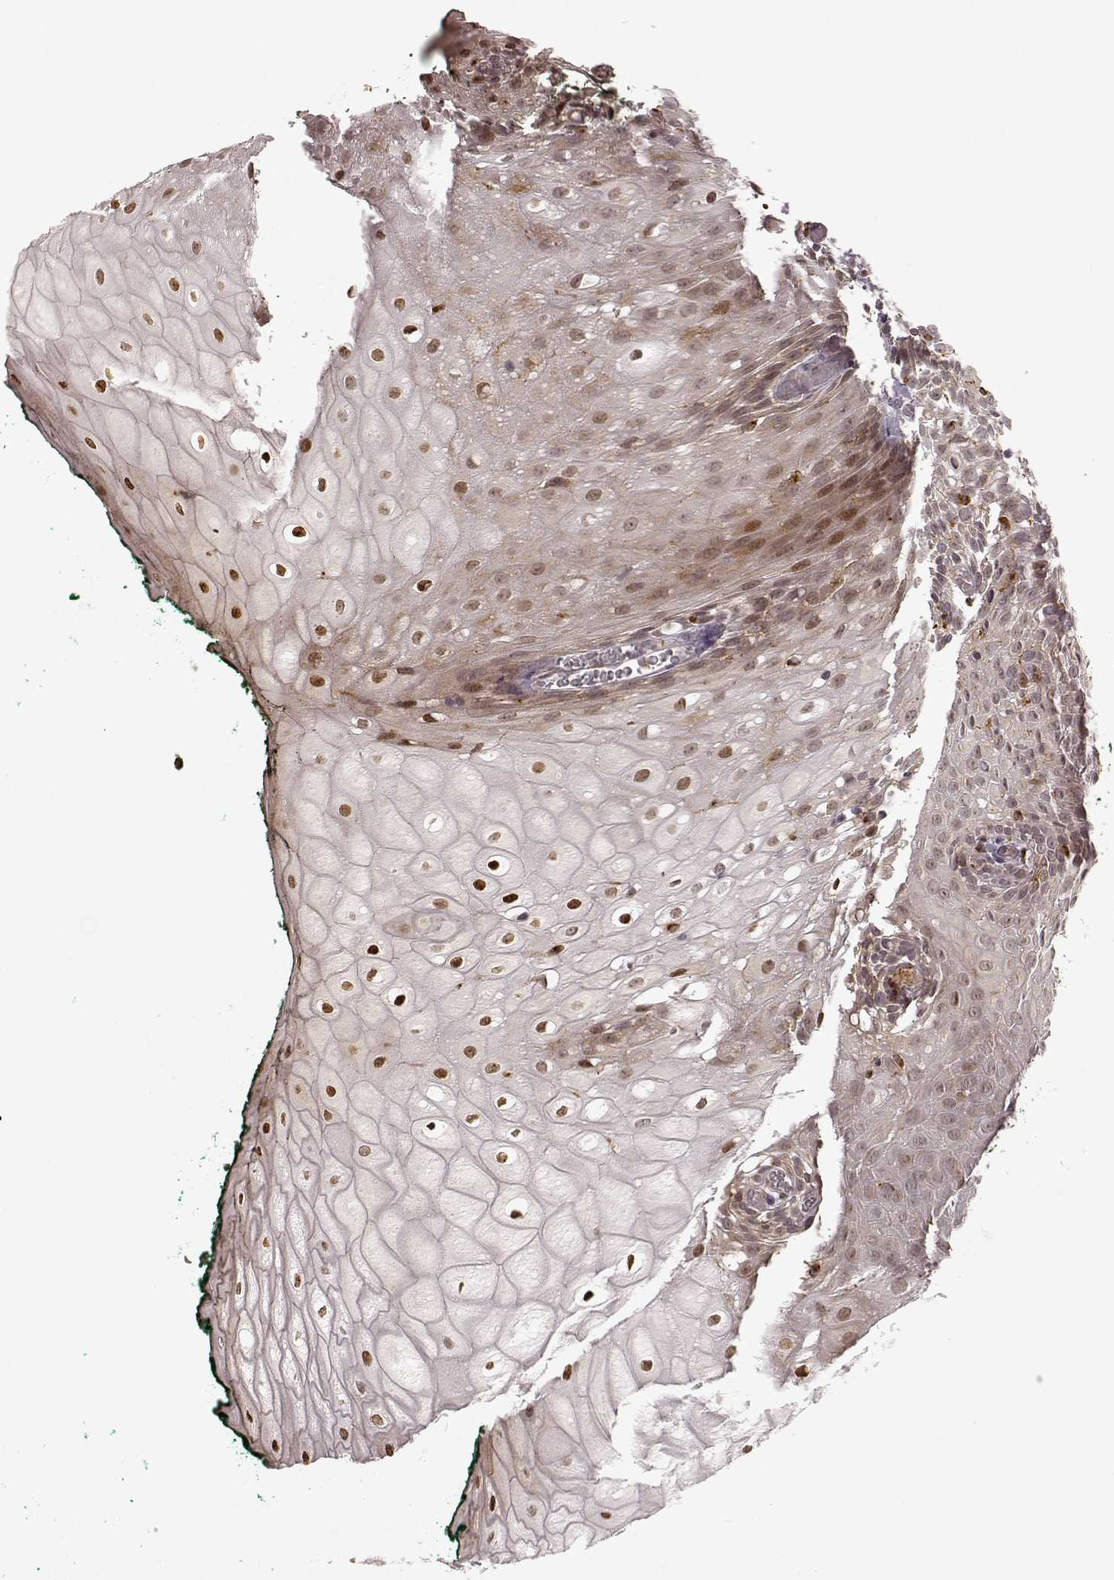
{"staining": {"intensity": "weak", "quantity": ">75%", "location": "cytoplasmic/membranous,nuclear"}, "tissue": "oral mucosa", "cell_type": "Squamous epithelial cells", "image_type": "normal", "snomed": [{"axis": "morphology", "description": "Normal tissue, NOS"}, {"axis": "topography", "description": "Oral tissue"}, {"axis": "topography", "description": "Head-Neck"}], "caption": "Immunohistochemical staining of benign human oral mucosa displays >75% levels of weak cytoplasmic/membranous,nuclear protein expression in approximately >75% of squamous epithelial cells. The staining was performed using DAB (3,3'-diaminobenzidine) to visualize the protein expression in brown, while the nuclei were stained in blue with hematoxylin (Magnification: 20x).", "gene": "SLC12A9", "patient": {"sex": "female", "age": 68}}